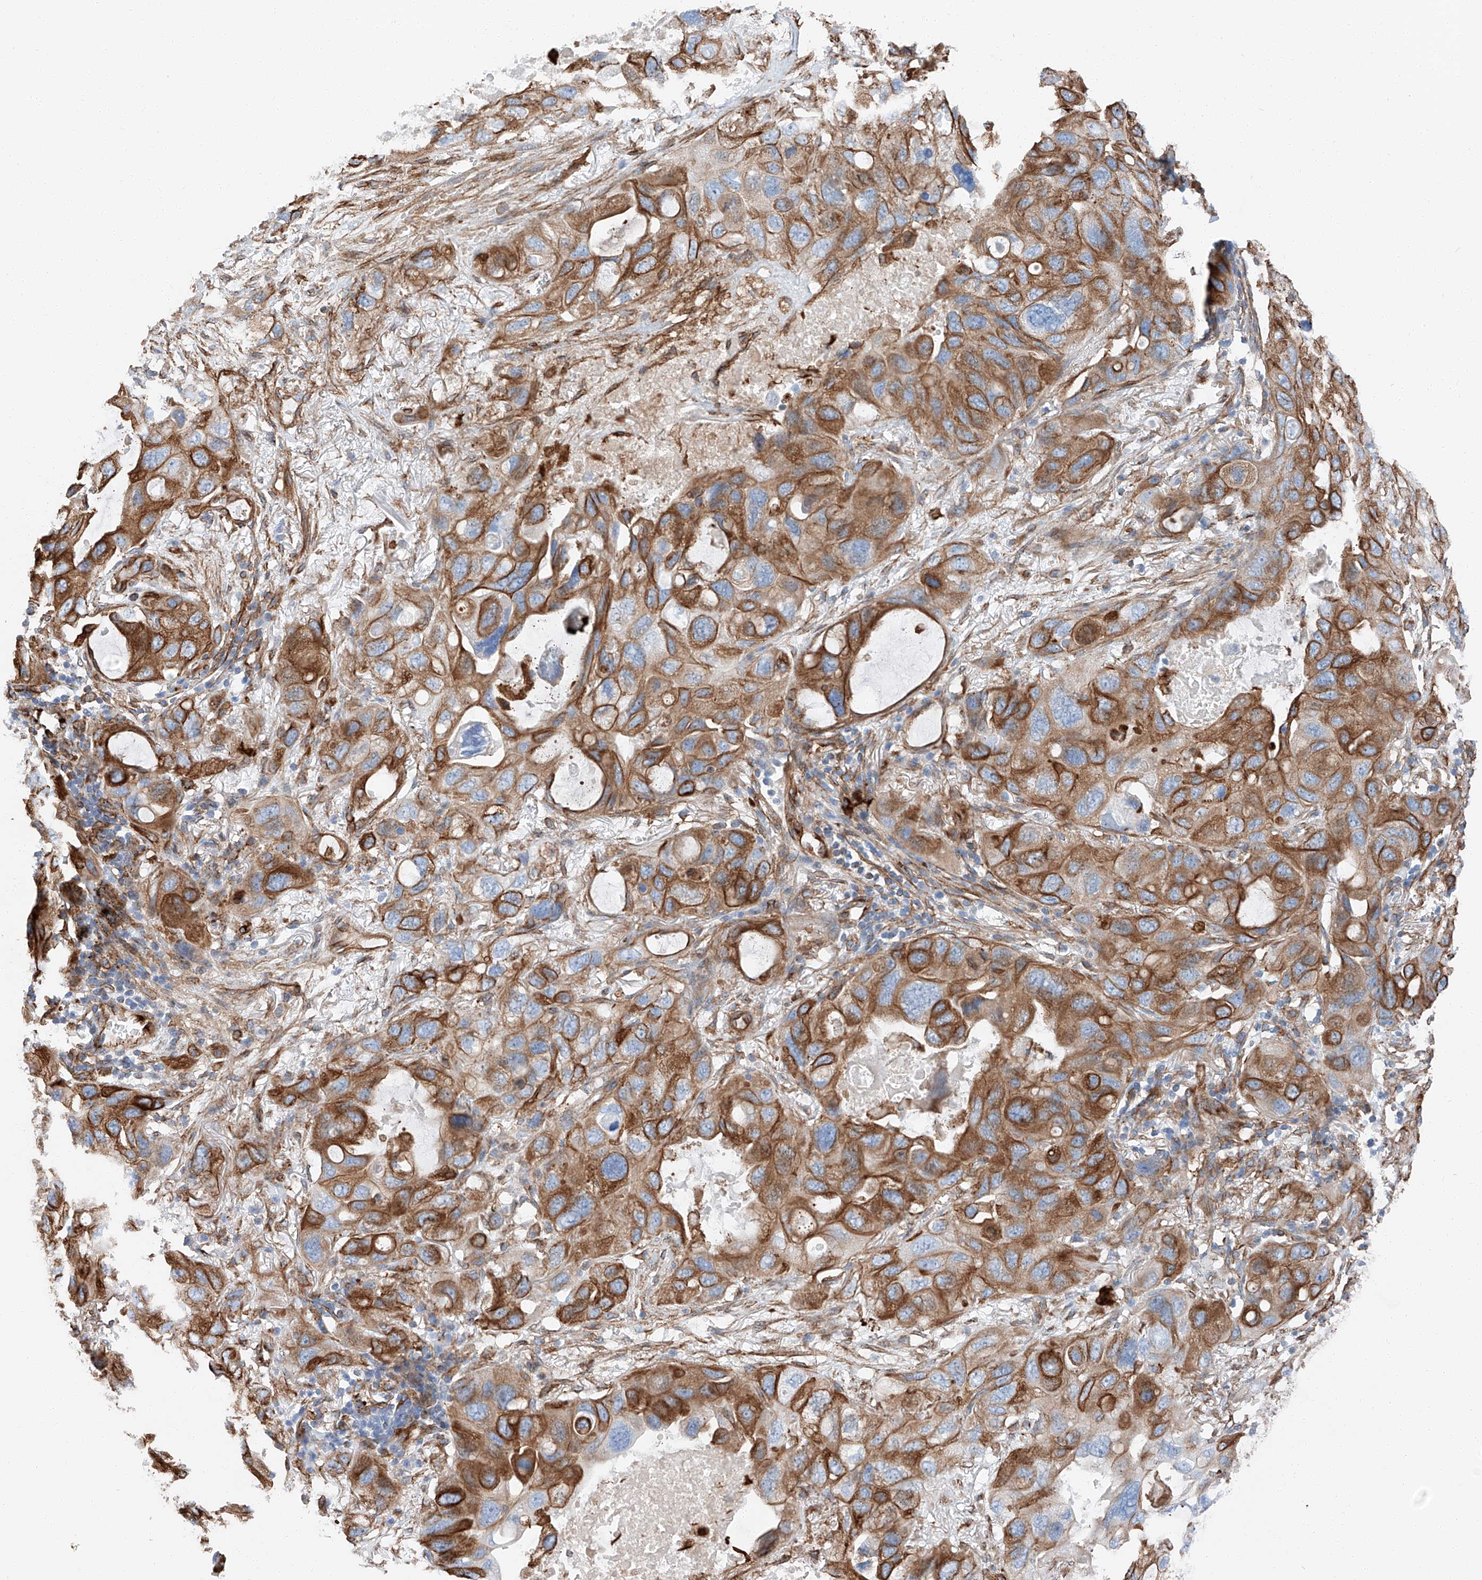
{"staining": {"intensity": "moderate", "quantity": ">75%", "location": "cytoplasmic/membranous"}, "tissue": "lung cancer", "cell_type": "Tumor cells", "image_type": "cancer", "snomed": [{"axis": "morphology", "description": "Squamous cell carcinoma, NOS"}, {"axis": "topography", "description": "Lung"}], "caption": "A high-resolution image shows immunohistochemistry (IHC) staining of squamous cell carcinoma (lung), which displays moderate cytoplasmic/membranous expression in approximately >75% of tumor cells.", "gene": "ZNF804A", "patient": {"sex": "female", "age": 73}}